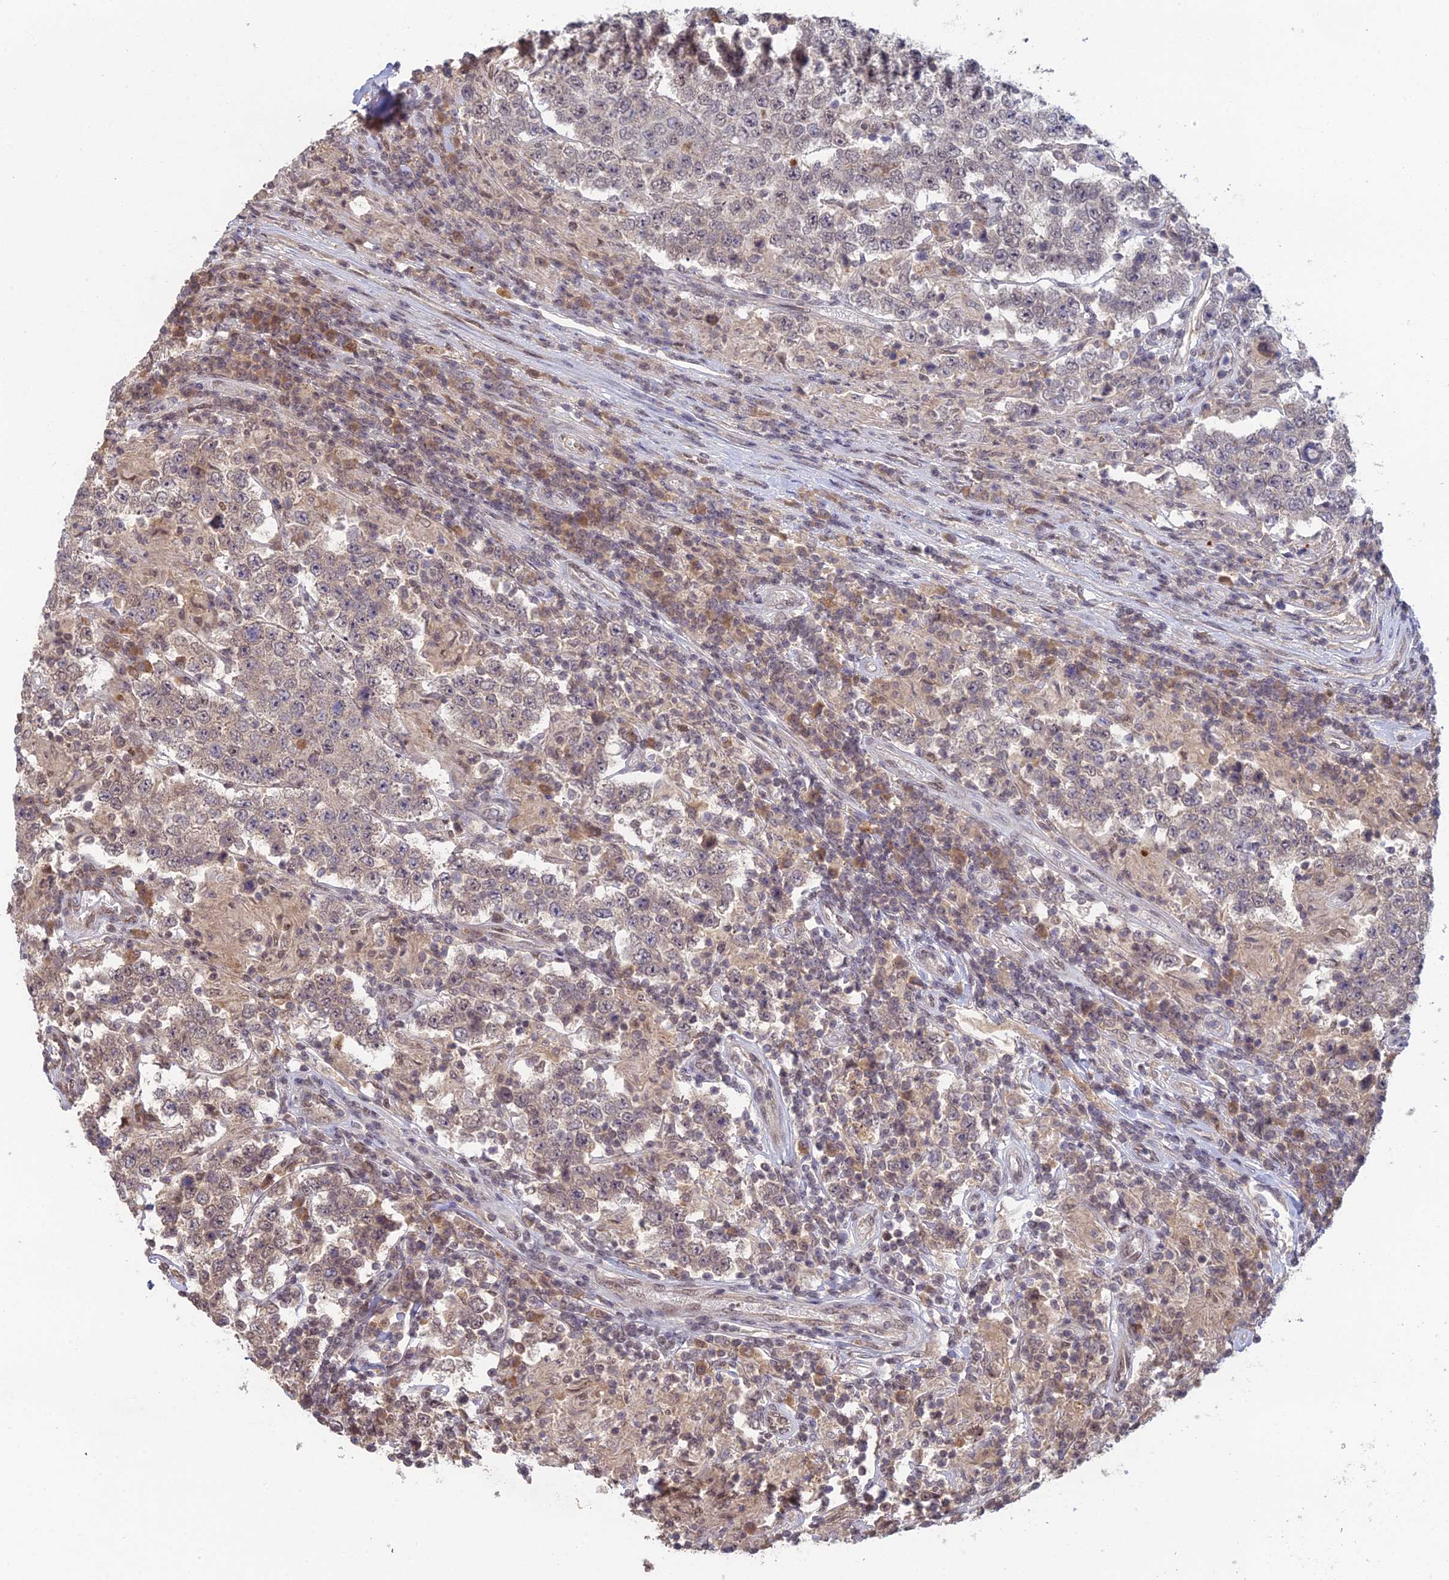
{"staining": {"intensity": "moderate", "quantity": "<25%", "location": "nuclear"}, "tissue": "testis cancer", "cell_type": "Tumor cells", "image_type": "cancer", "snomed": [{"axis": "morphology", "description": "Normal tissue, NOS"}, {"axis": "morphology", "description": "Urothelial carcinoma, High grade"}, {"axis": "morphology", "description": "Seminoma, NOS"}, {"axis": "morphology", "description": "Carcinoma, Embryonal, NOS"}, {"axis": "topography", "description": "Urinary bladder"}, {"axis": "topography", "description": "Testis"}], "caption": "Brown immunohistochemical staining in urothelial carcinoma (high-grade) (testis) exhibits moderate nuclear expression in about <25% of tumor cells.", "gene": "RANBP3", "patient": {"sex": "male", "age": 41}}